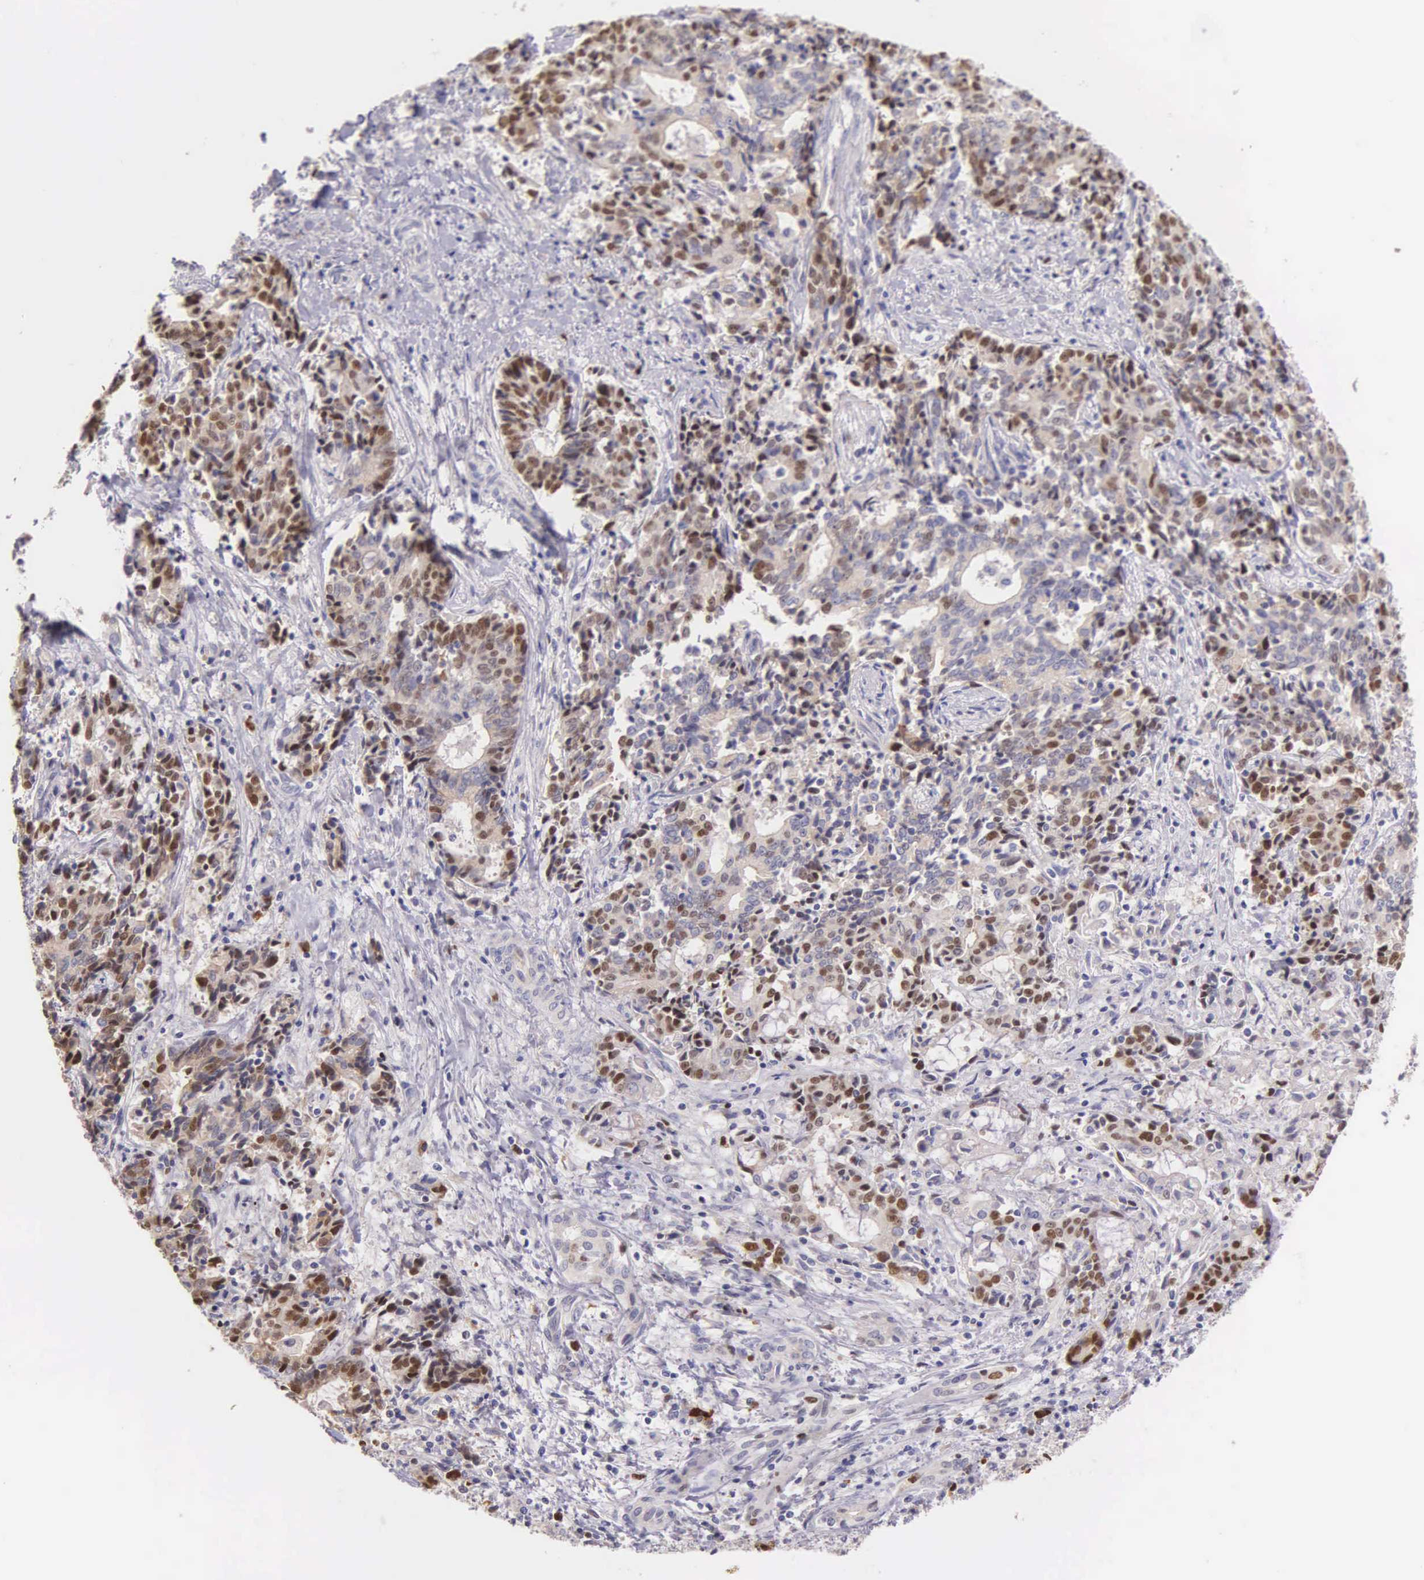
{"staining": {"intensity": "moderate", "quantity": "25%-75%", "location": "nuclear"}, "tissue": "liver cancer", "cell_type": "Tumor cells", "image_type": "cancer", "snomed": [{"axis": "morphology", "description": "Cholangiocarcinoma"}, {"axis": "topography", "description": "Liver"}], "caption": "Protein staining of liver cholangiocarcinoma tissue displays moderate nuclear positivity in approximately 25%-75% of tumor cells. Immunohistochemistry stains the protein in brown and the nuclei are stained blue.", "gene": "MCM5", "patient": {"sex": "male", "age": 57}}